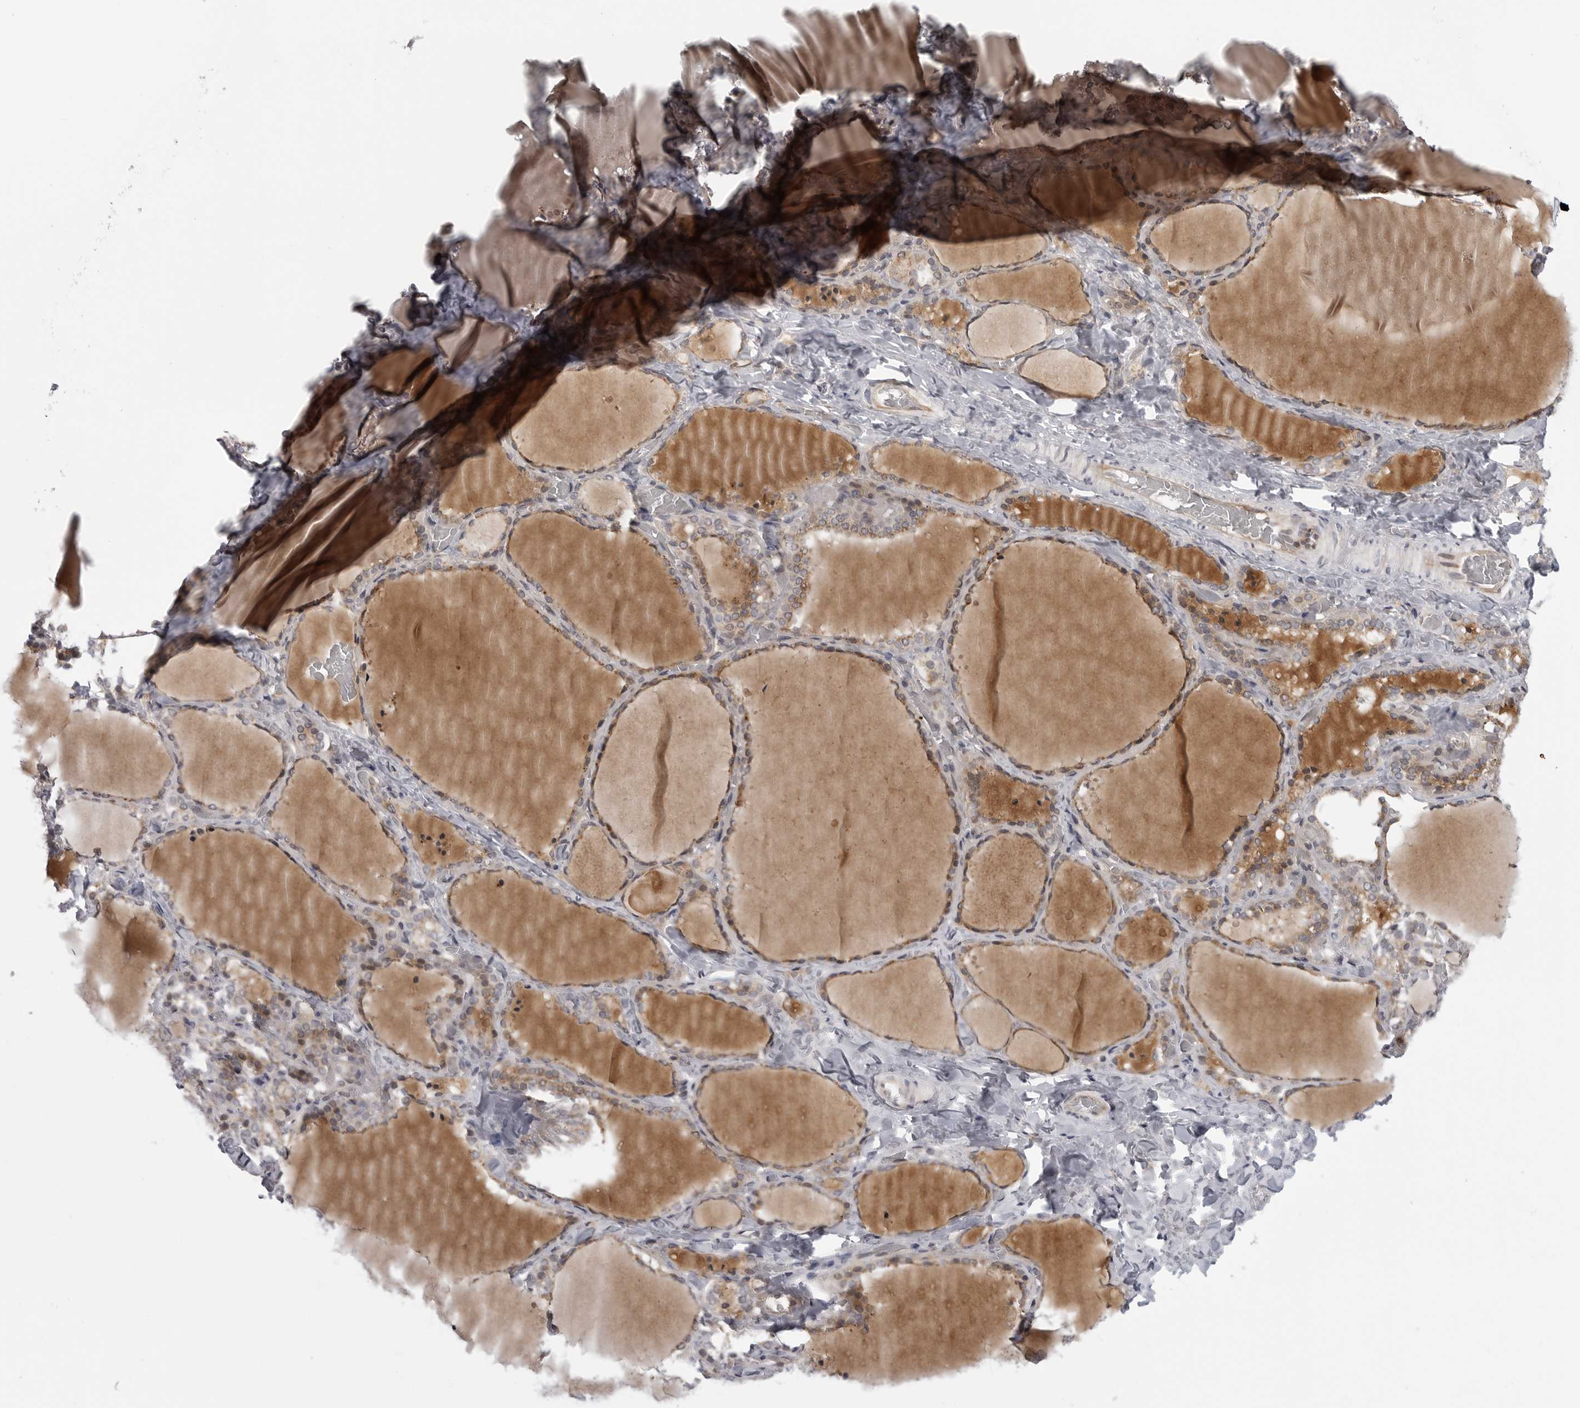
{"staining": {"intensity": "moderate", "quantity": ">75%", "location": "cytoplasmic/membranous,nuclear"}, "tissue": "thyroid gland", "cell_type": "Glandular cells", "image_type": "normal", "snomed": [{"axis": "morphology", "description": "Normal tissue, NOS"}, {"axis": "topography", "description": "Thyroid gland"}], "caption": "A brown stain highlights moderate cytoplasmic/membranous,nuclear positivity of a protein in glandular cells of normal thyroid gland. (Stains: DAB (3,3'-diaminobenzidine) in brown, nuclei in blue, Microscopy: brightfield microscopy at high magnification).", "gene": "LRRC45", "patient": {"sex": "female", "age": 22}}